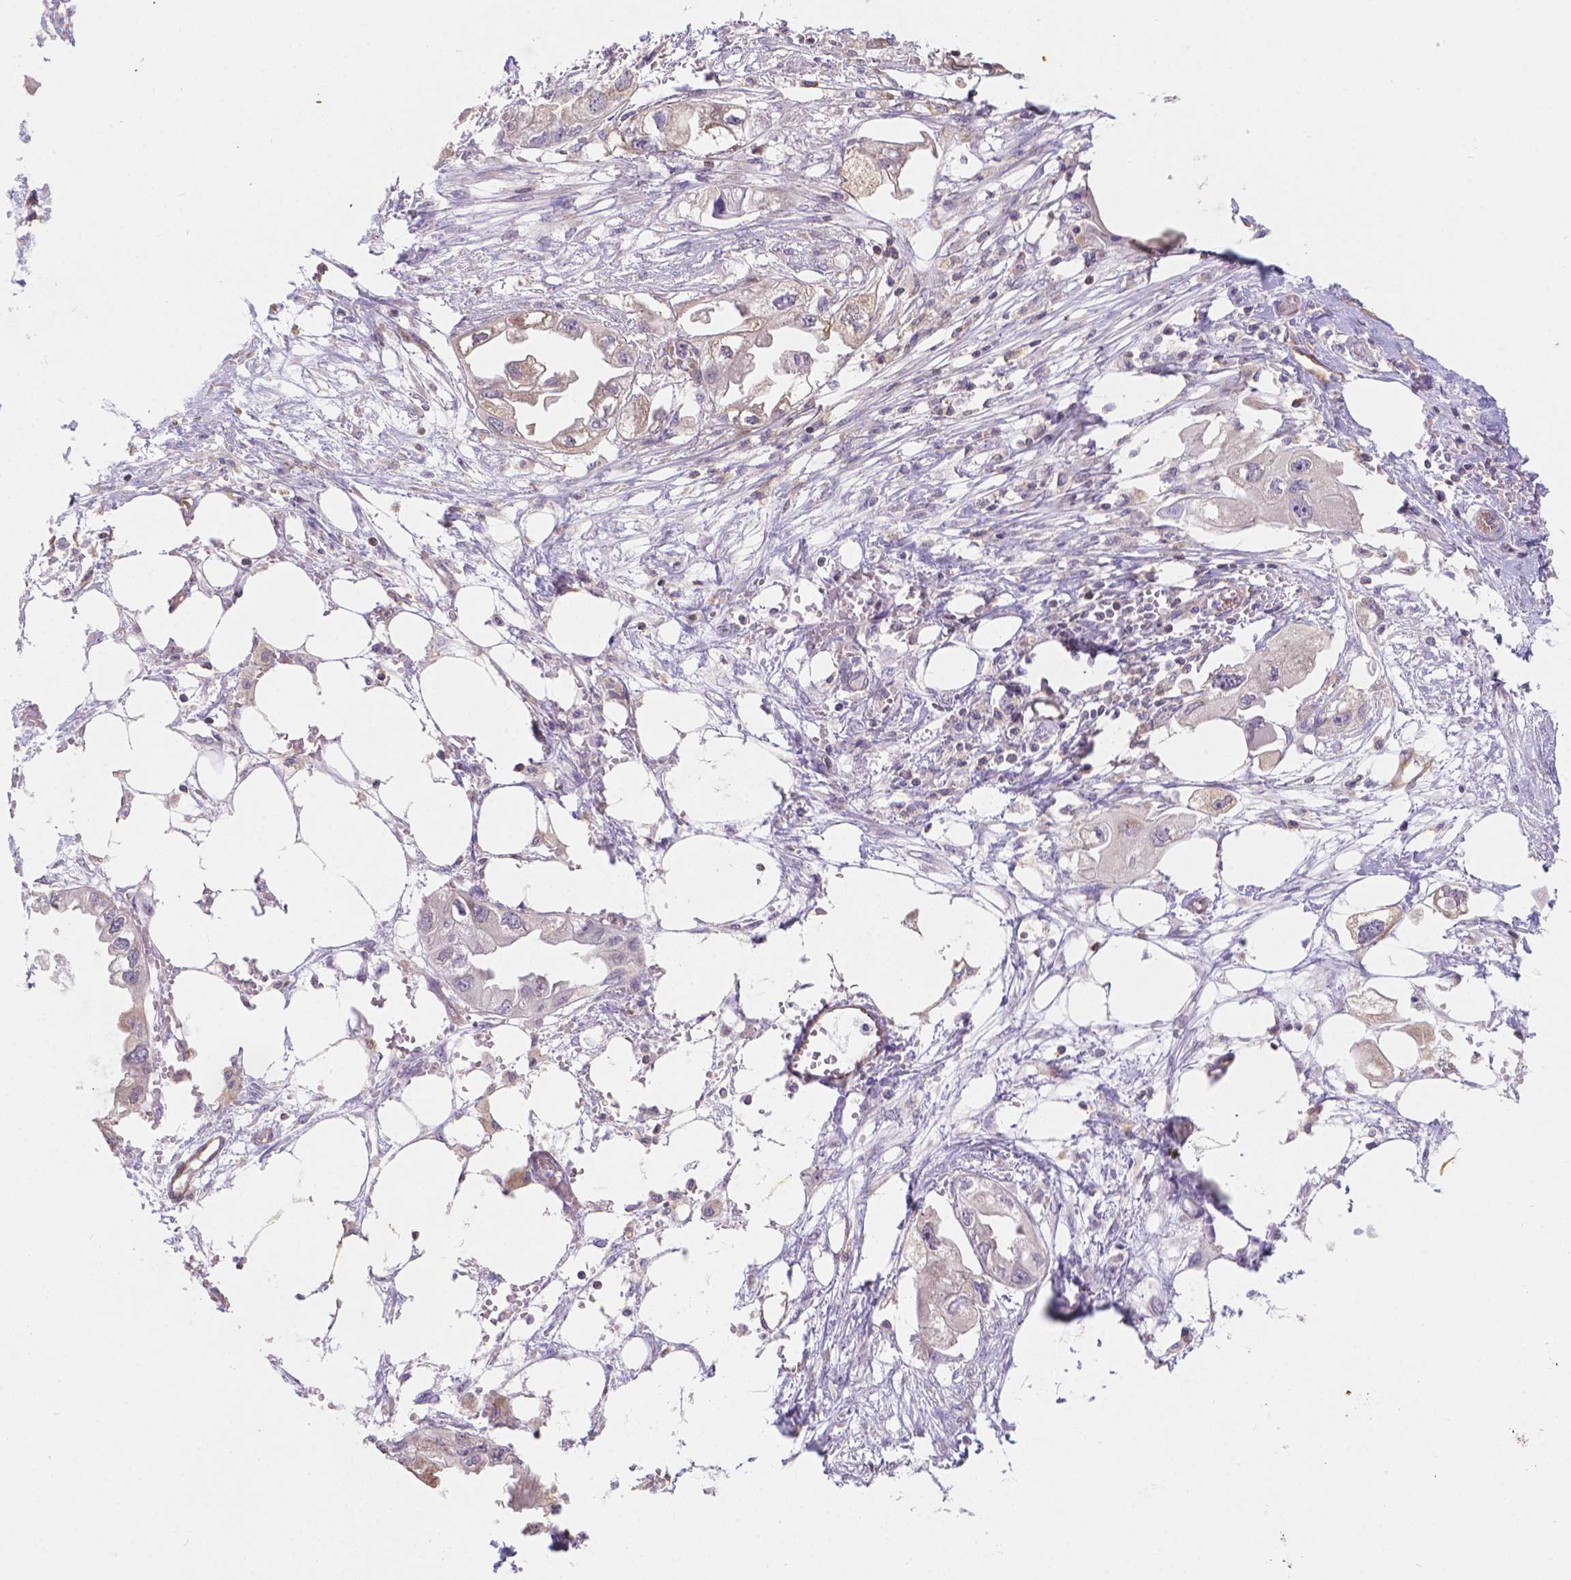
{"staining": {"intensity": "negative", "quantity": "none", "location": "none"}, "tissue": "endometrial cancer", "cell_type": "Tumor cells", "image_type": "cancer", "snomed": [{"axis": "morphology", "description": "Adenocarcinoma, NOS"}, {"axis": "morphology", "description": "Adenocarcinoma, metastatic, NOS"}, {"axis": "topography", "description": "Adipose tissue"}, {"axis": "topography", "description": "Endometrium"}], "caption": "Immunohistochemistry (IHC) of endometrial cancer exhibits no expression in tumor cells.", "gene": "DMWD", "patient": {"sex": "female", "age": 67}}